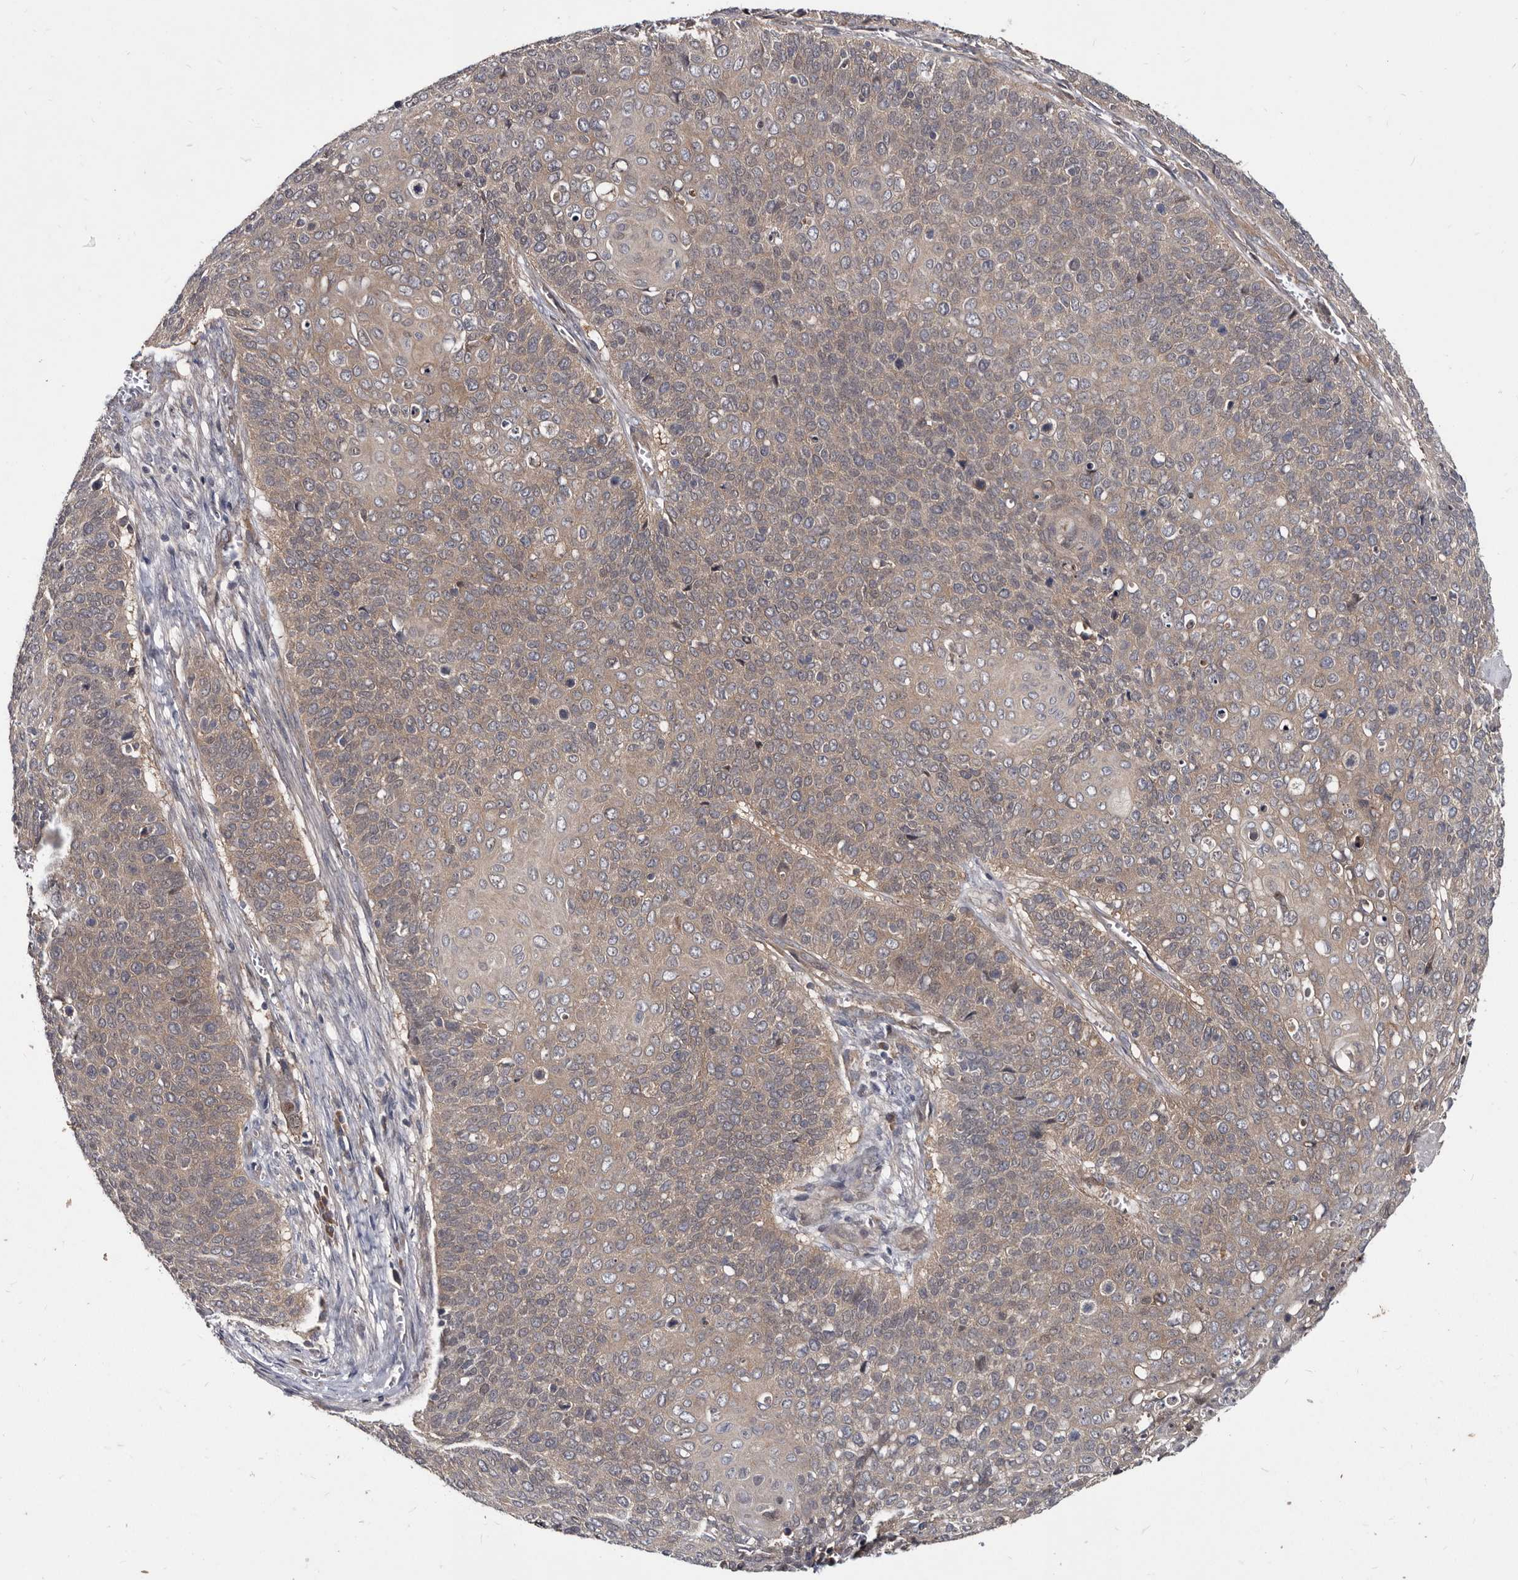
{"staining": {"intensity": "weak", "quantity": ">75%", "location": "cytoplasmic/membranous"}, "tissue": "cervical cancer", "cell_type": "Tumor cells", "image_type": "cancer", "snomed": [{"axis": "morphology", "description": "Squamous cell carcinoma, NOS"}, {"axis": "topography", "description": "Cervix"}], "caption": "Immunohistochemical staining of cervical cancer demonstrates low levels of weak cytoplasmic/membranous staining in approximately >75% of tumor cells.", "gene": "ABCF2", "patient": {"sex": "female", "age": 39}}